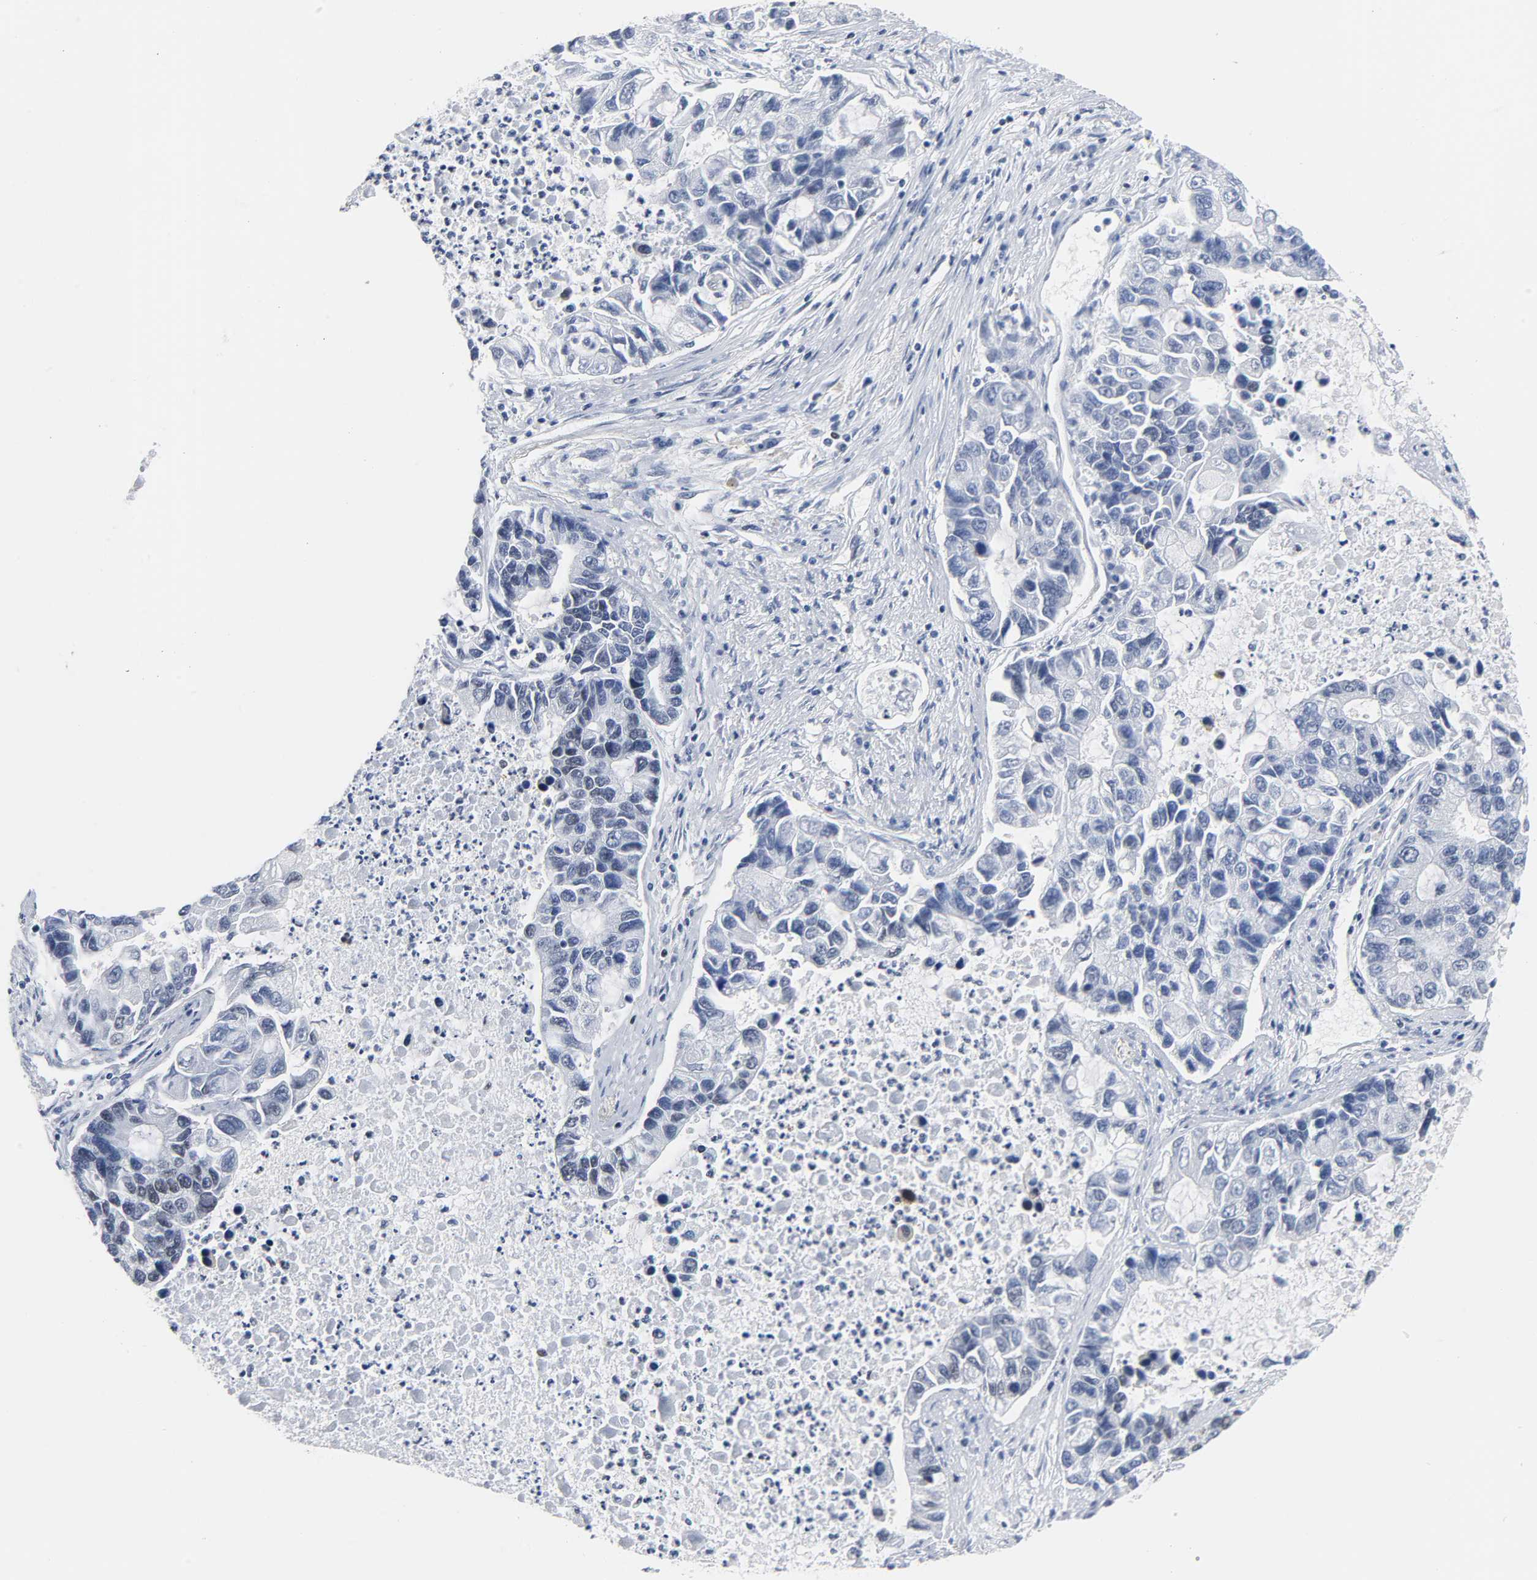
{"staining": {"intensity": "negative", "quantity": "none", "location": "none"}, "tissue": "lung cancer", "cell_type": "Tumor cells", "image_type": "cancer", "snomed": [{"axis": "morphology", "description": "Adenocarcinoma, NOS"}, {"axis": "topography", "description": "Lung"}], "caption": "Tumor cells show no significant protein staining in lung adenocarcinoma.", "gene": "CSTF2", "patient": {"sex": "female", "age": 51}}